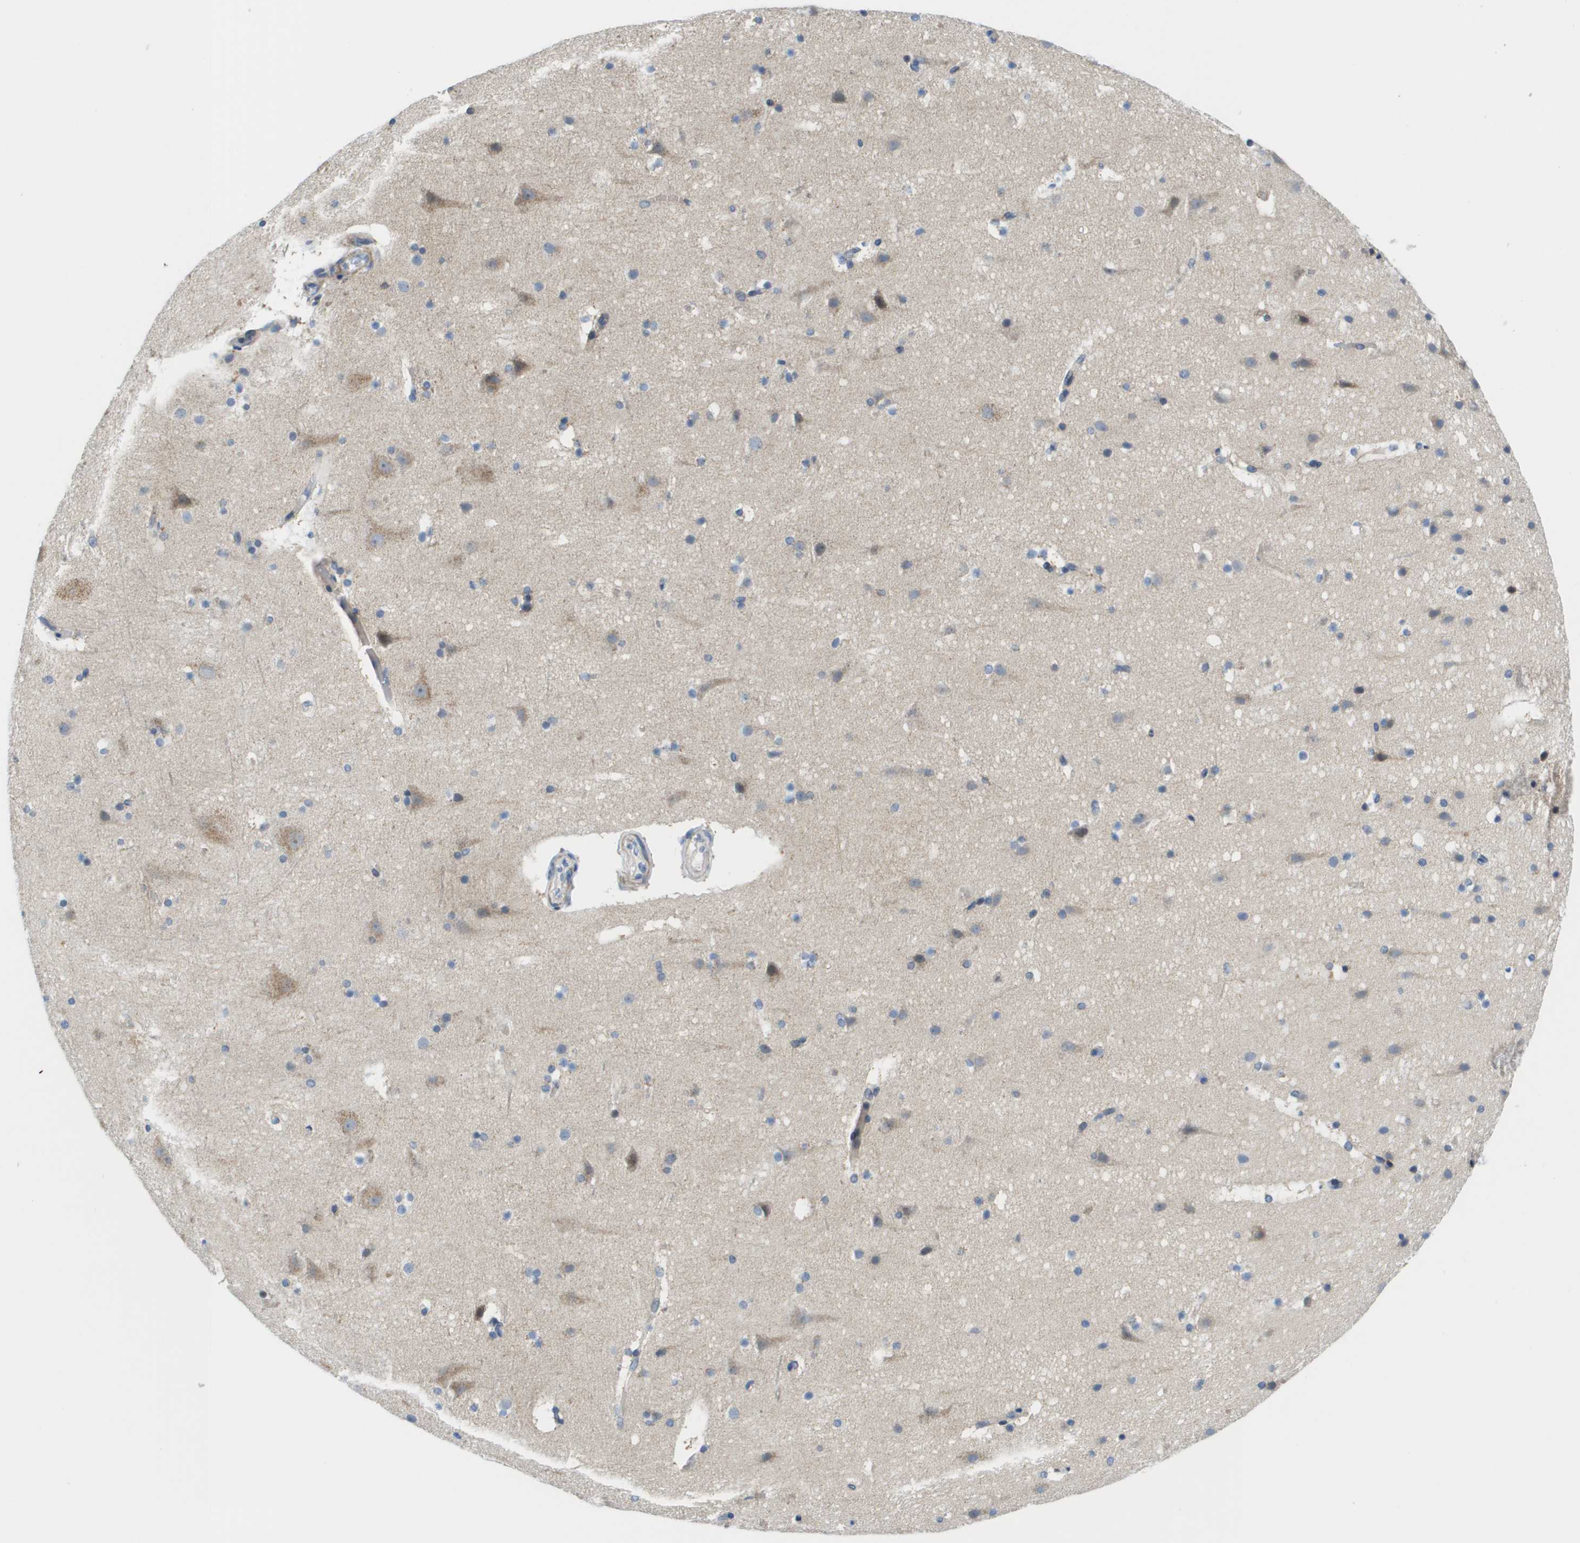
{"staining": {"intensity": "negative", "quantity": "none", "location": "none"}, "tissue": "cerebral cortex", "cell_type": "Endothelial cells", "image_type": "normal", "snomed": [{"axis": "morphology", "description": "Normal tissue, NOS"}, {"axis": "topography", "description": "Cerebral cortex"}], "caption": "A histopathology image of cerebral cortex stained for a protein demonstrates no brown staining in endothelial cells.", "gene": "KRT23", "patient": {"sex": "male", "age": 45}}